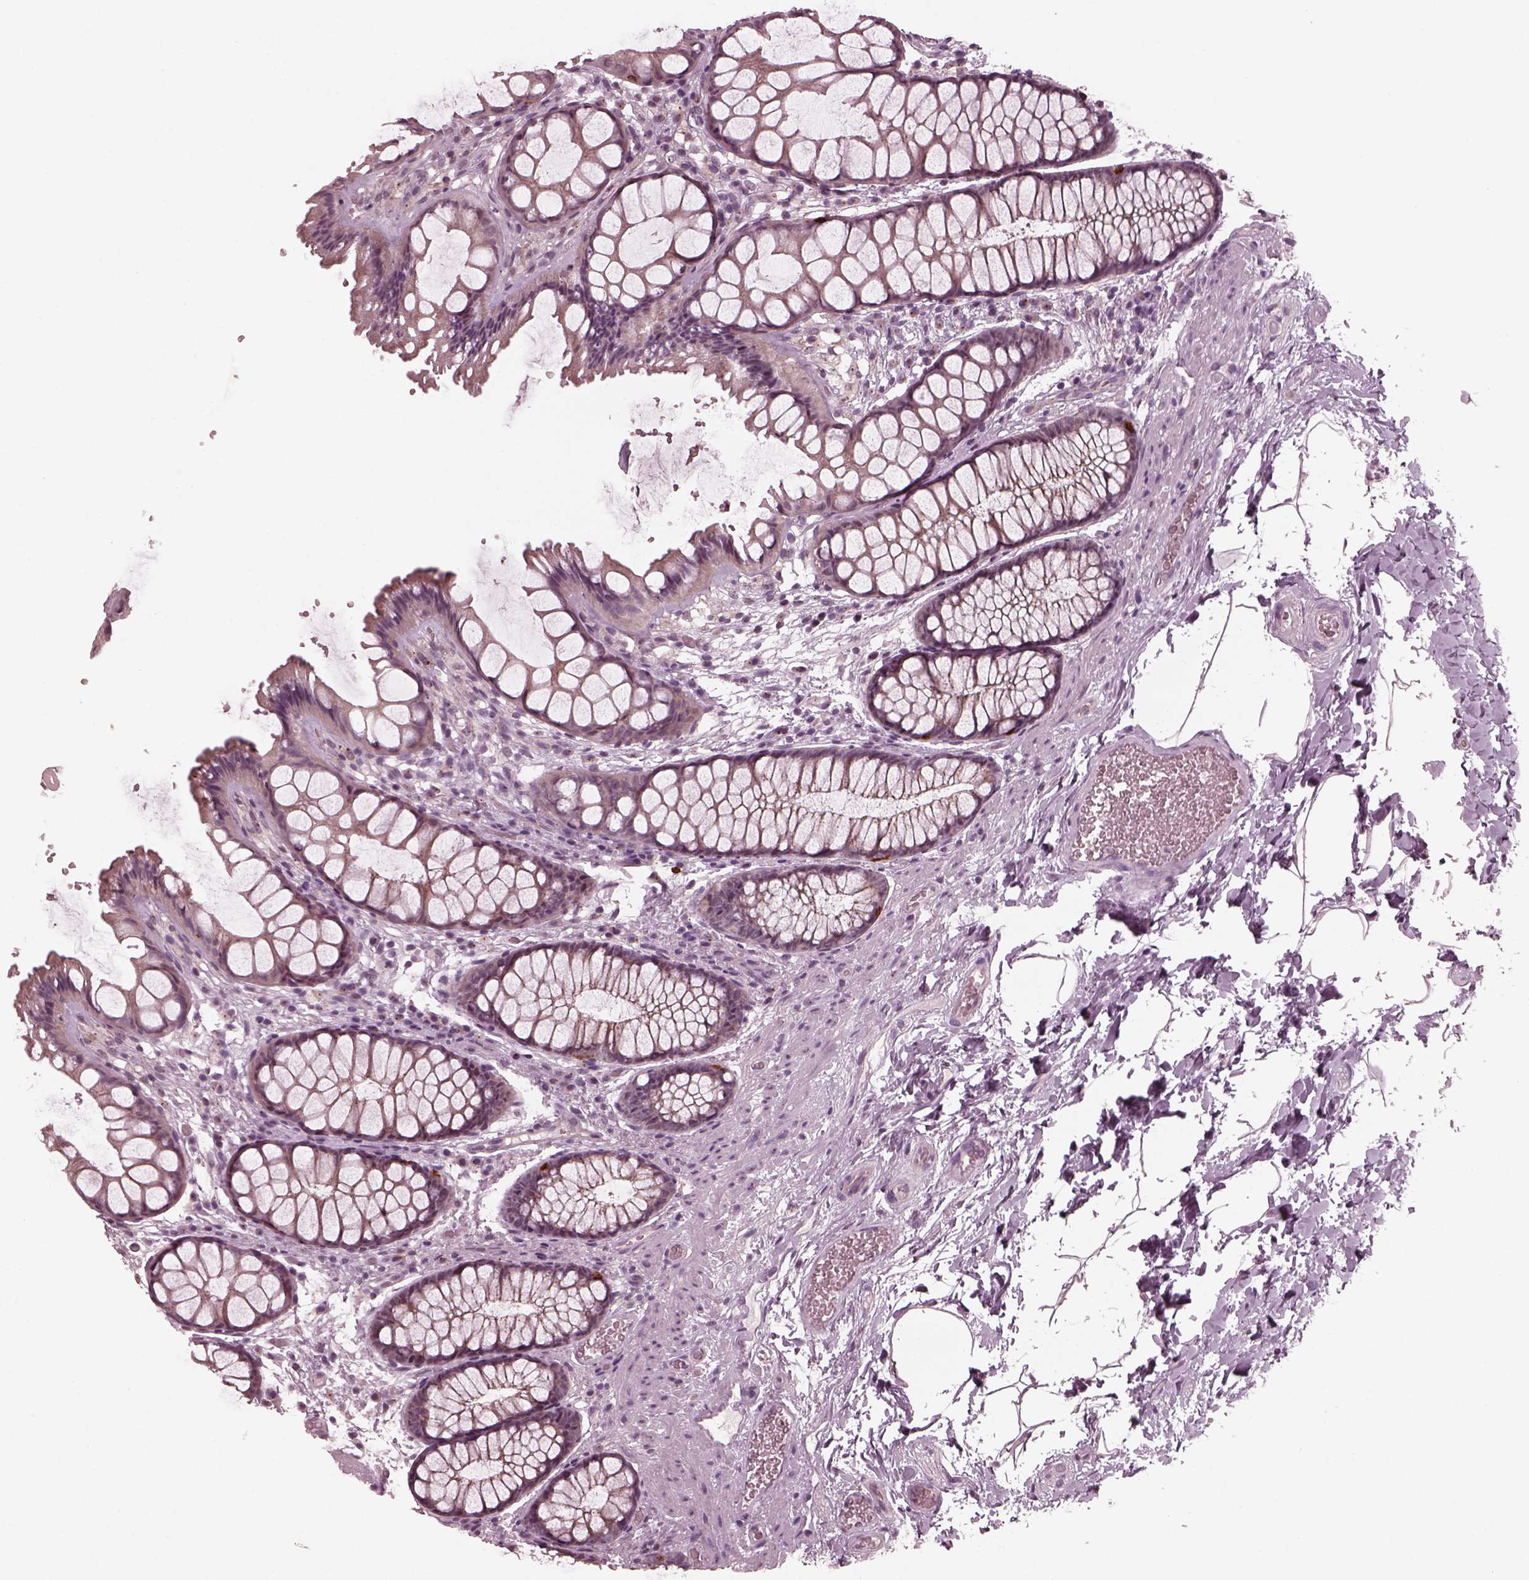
{"staining": {"intensity": "weak", "quantity": "<25%", "location": "cytoplasmic/membranous"}, "tissue": "rectum", "cell_type": "Glandular cells", "image_type": "normal", "snomed": [{"axis": "morphology", "description": "Normal tissue, NOS"}, {"axis": "topography", "description": "Rectum"}], "caption": "IHC image of normal rectum: human rectum stained with DAB (3,3'-diaminobenzidine) displays no significant protein staining in glandular cells.", "gene": "SAXO1", "patient": {"sex": "female", "age": 62}}